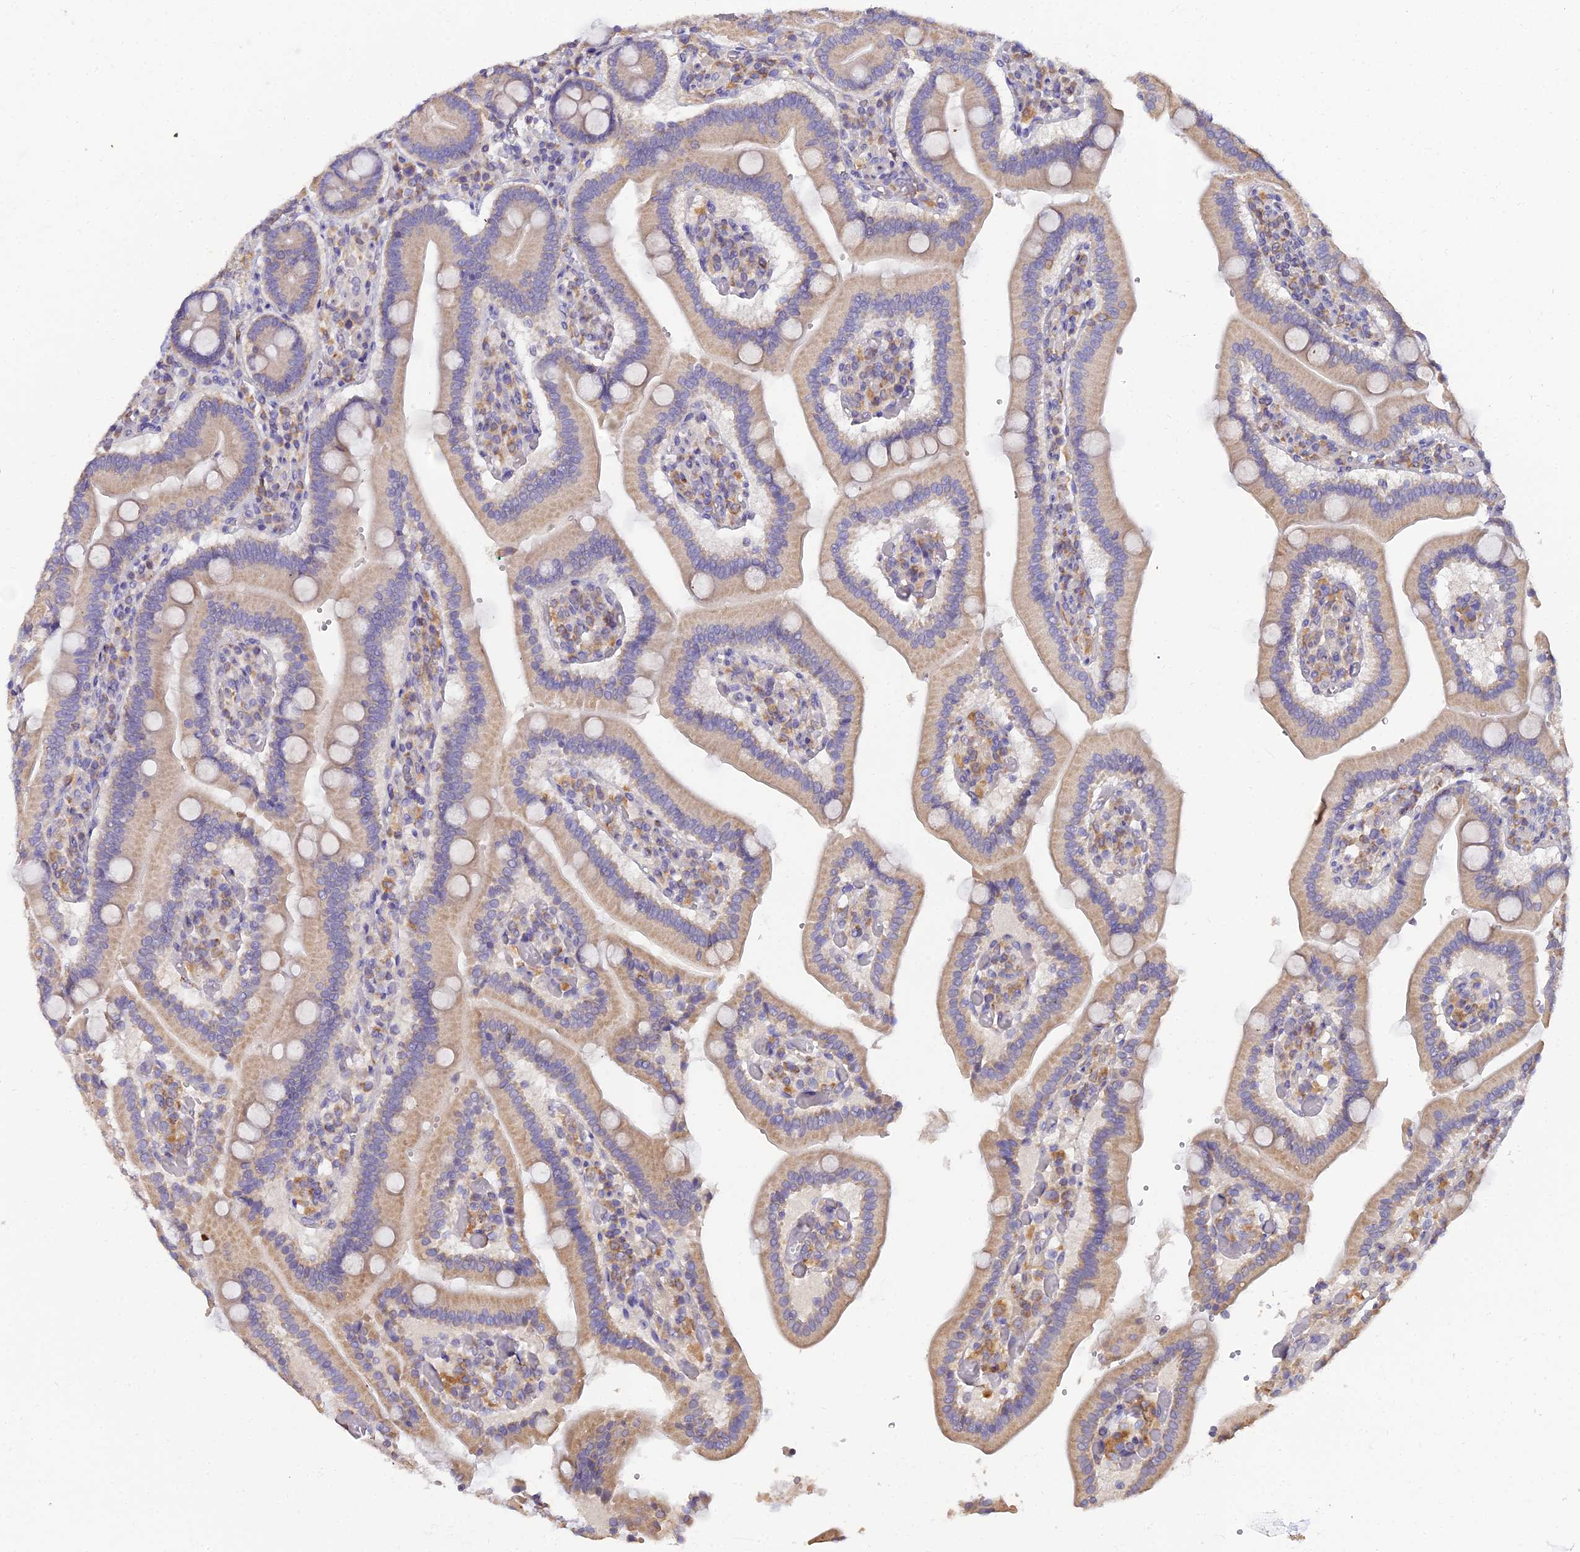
{"staining": {"intensity": "moderate", "quantity": "25%-75%", "location": "cytoplasmic/membranous"}, "tissue": "duodenum", "cell_type": "Glandular cells", "image_type": "normal", "snomed": [{"axis": "morphology", "description": "Normal tissue, NOS"}, {"axis": "topography", "description": "Duodenum"}], "caption": "Duodenum stained with IHC shows moderate cytoplasmic/membranous staining in approximately 25%-75% of glandular cells. Ihc stains the protein of interest in brown and the nuclei are stained blue.", "gene": "ARL8A", "patient": {"sex": "female", "age": 62}}